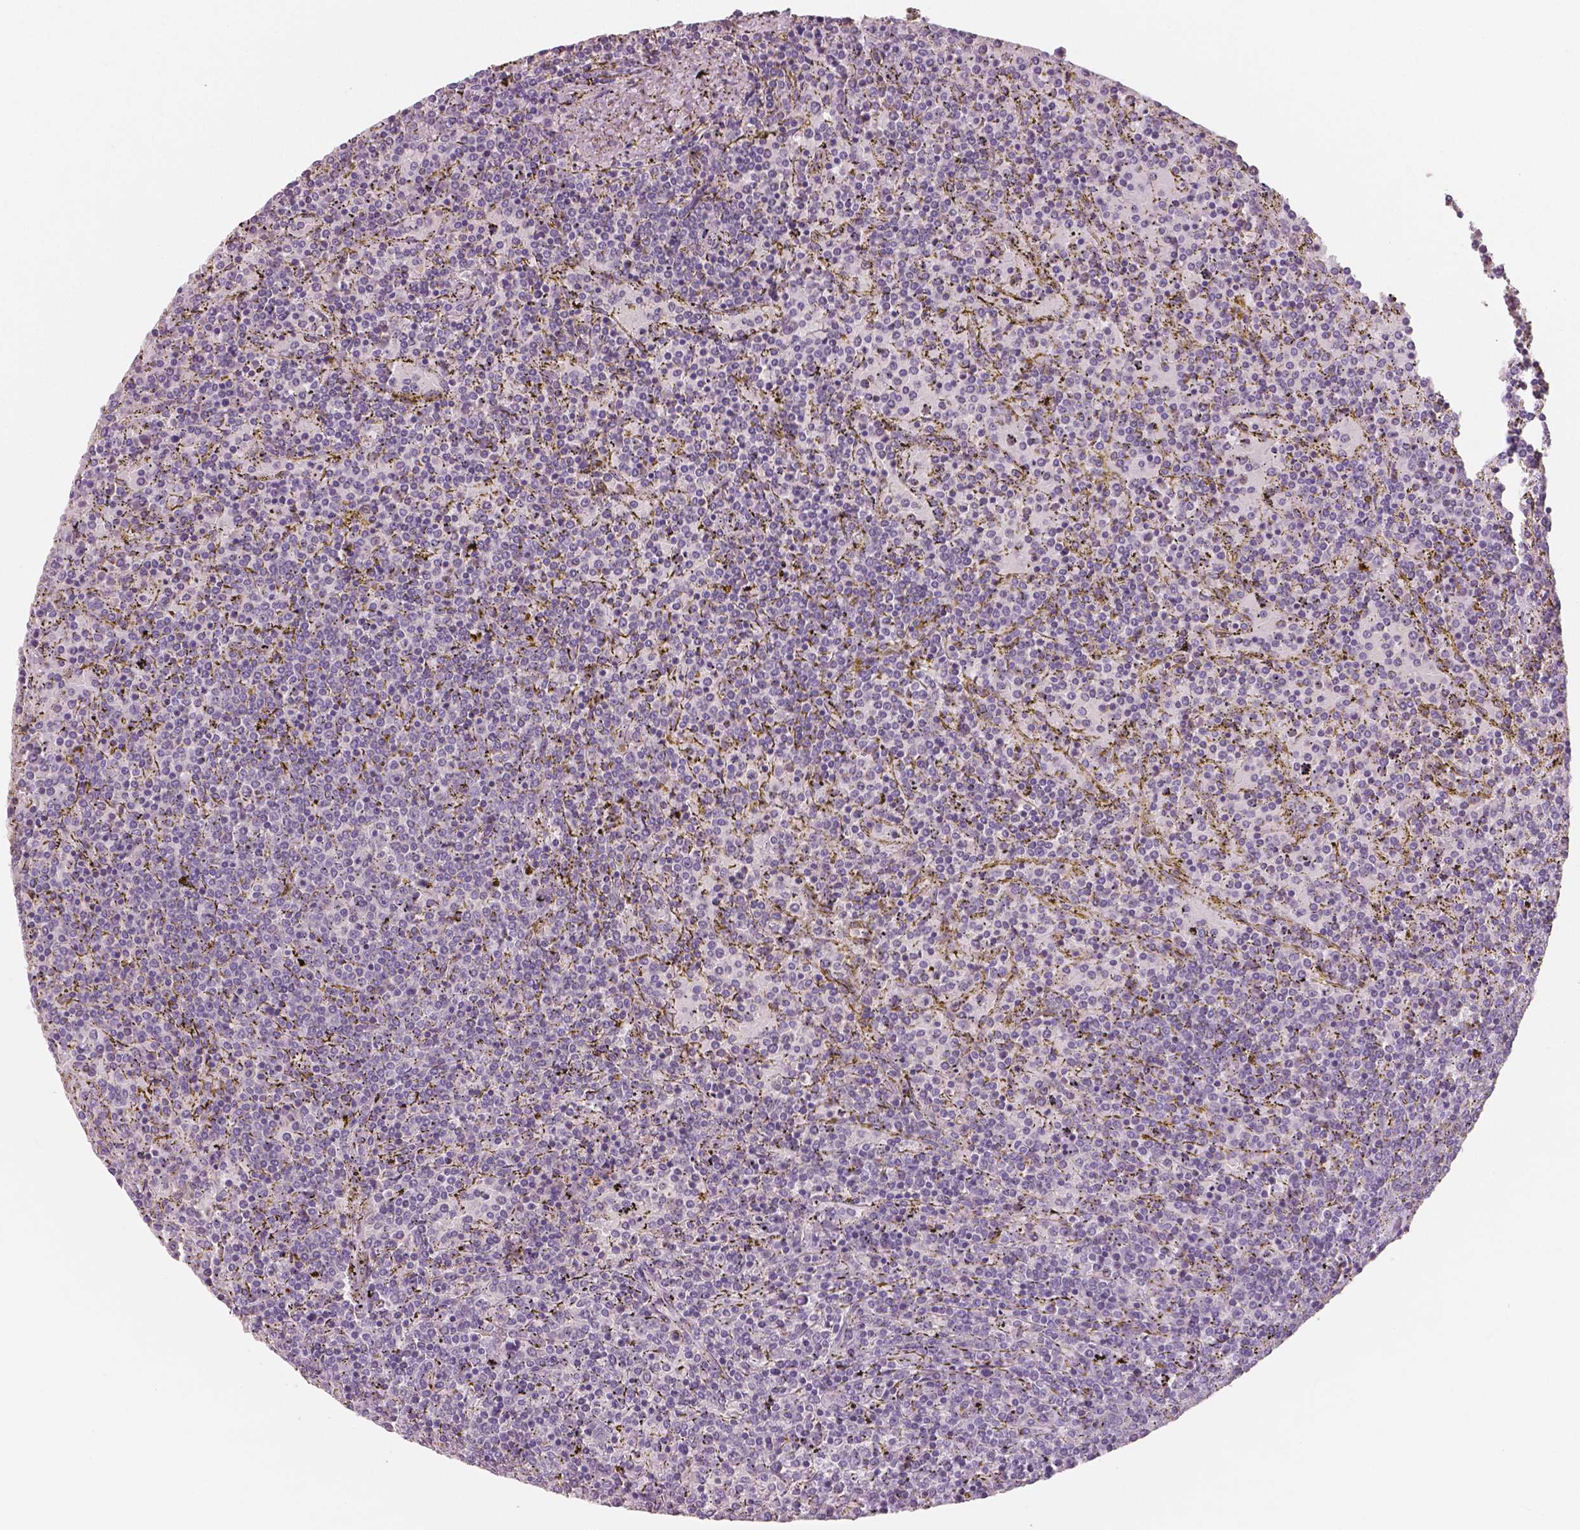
{"staining": {"intensity": "negative", "quantity": "none", "location": "none"}, "tissue": "lymphoma", "cell_type": "Tumor cells", "image_type": "cancer", "snomed": [{"axis": "morphology", "description": "Malignant lymphoma, non-Hodgkin's type, Low grade"}, {"axis": "topography", "description": "Spleen"}], "caption": "A high-resolution photomicrograph shows IHC staining of malignant lymphoma, non-Hodgkin's type (low-grade), which displays no significant positivity in tumor cells. (DAB immunohistochemistry (IHC) visualized using brightfield microscopy, high magnification).", "gene": "APOA4", "patient": {"sex": "female", "age": 77}}